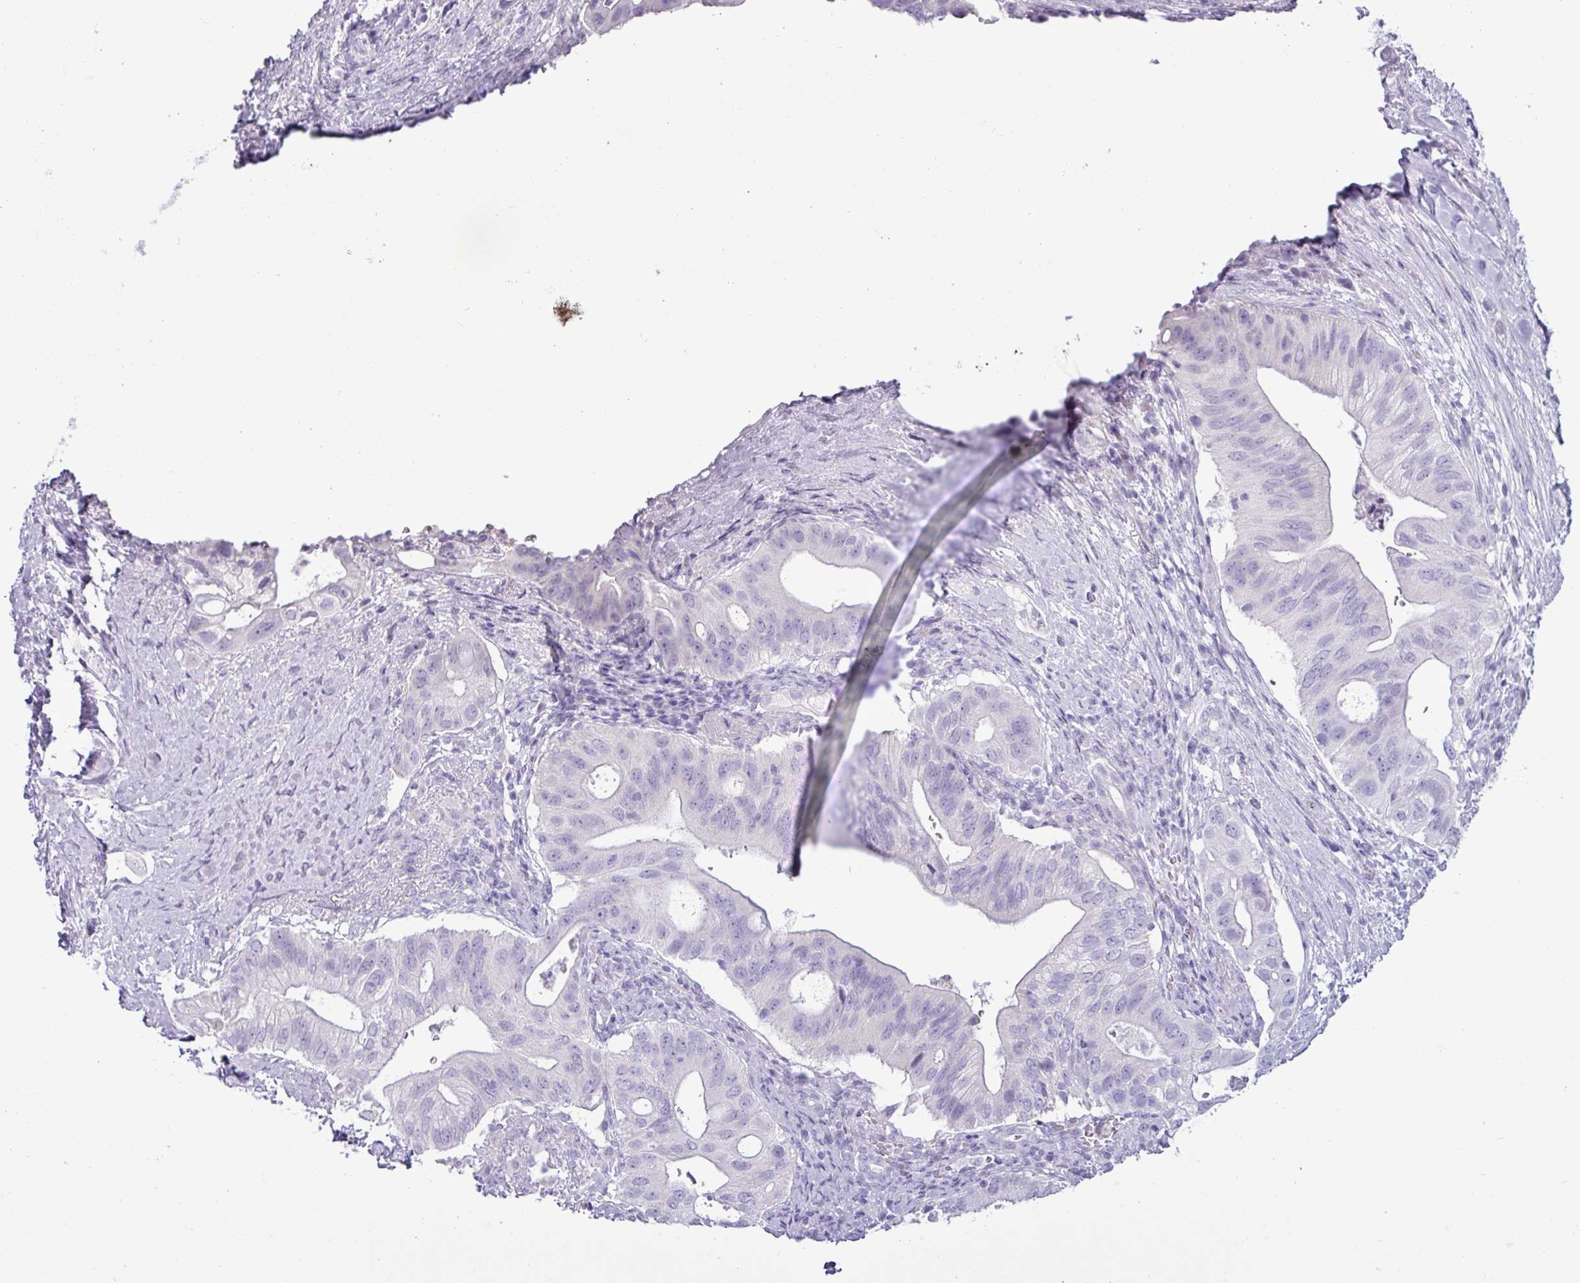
{"staining": {"intensity": "negative", "quantity": "none", "location": "none"}, "tissue": "pancreatic cancer", "cell_type": "Tumor cells", "image_type": "cancer", "snomed": [{"axis": "morphology", "description": "Adenocarcinoma, NOS"}, {"axis": "topography", "description": "Pancreas"}], "caption": "IHC micrograph of neoplastic tissue: human pancreatic cancer (adenocarcinoma) stained with DAB (3,3'-diaminobenzidine) reveals no significant protein positivity in tumor cells.", "gene": "ALDH3A1", "patient": {"sex": "female", "age": 72}}